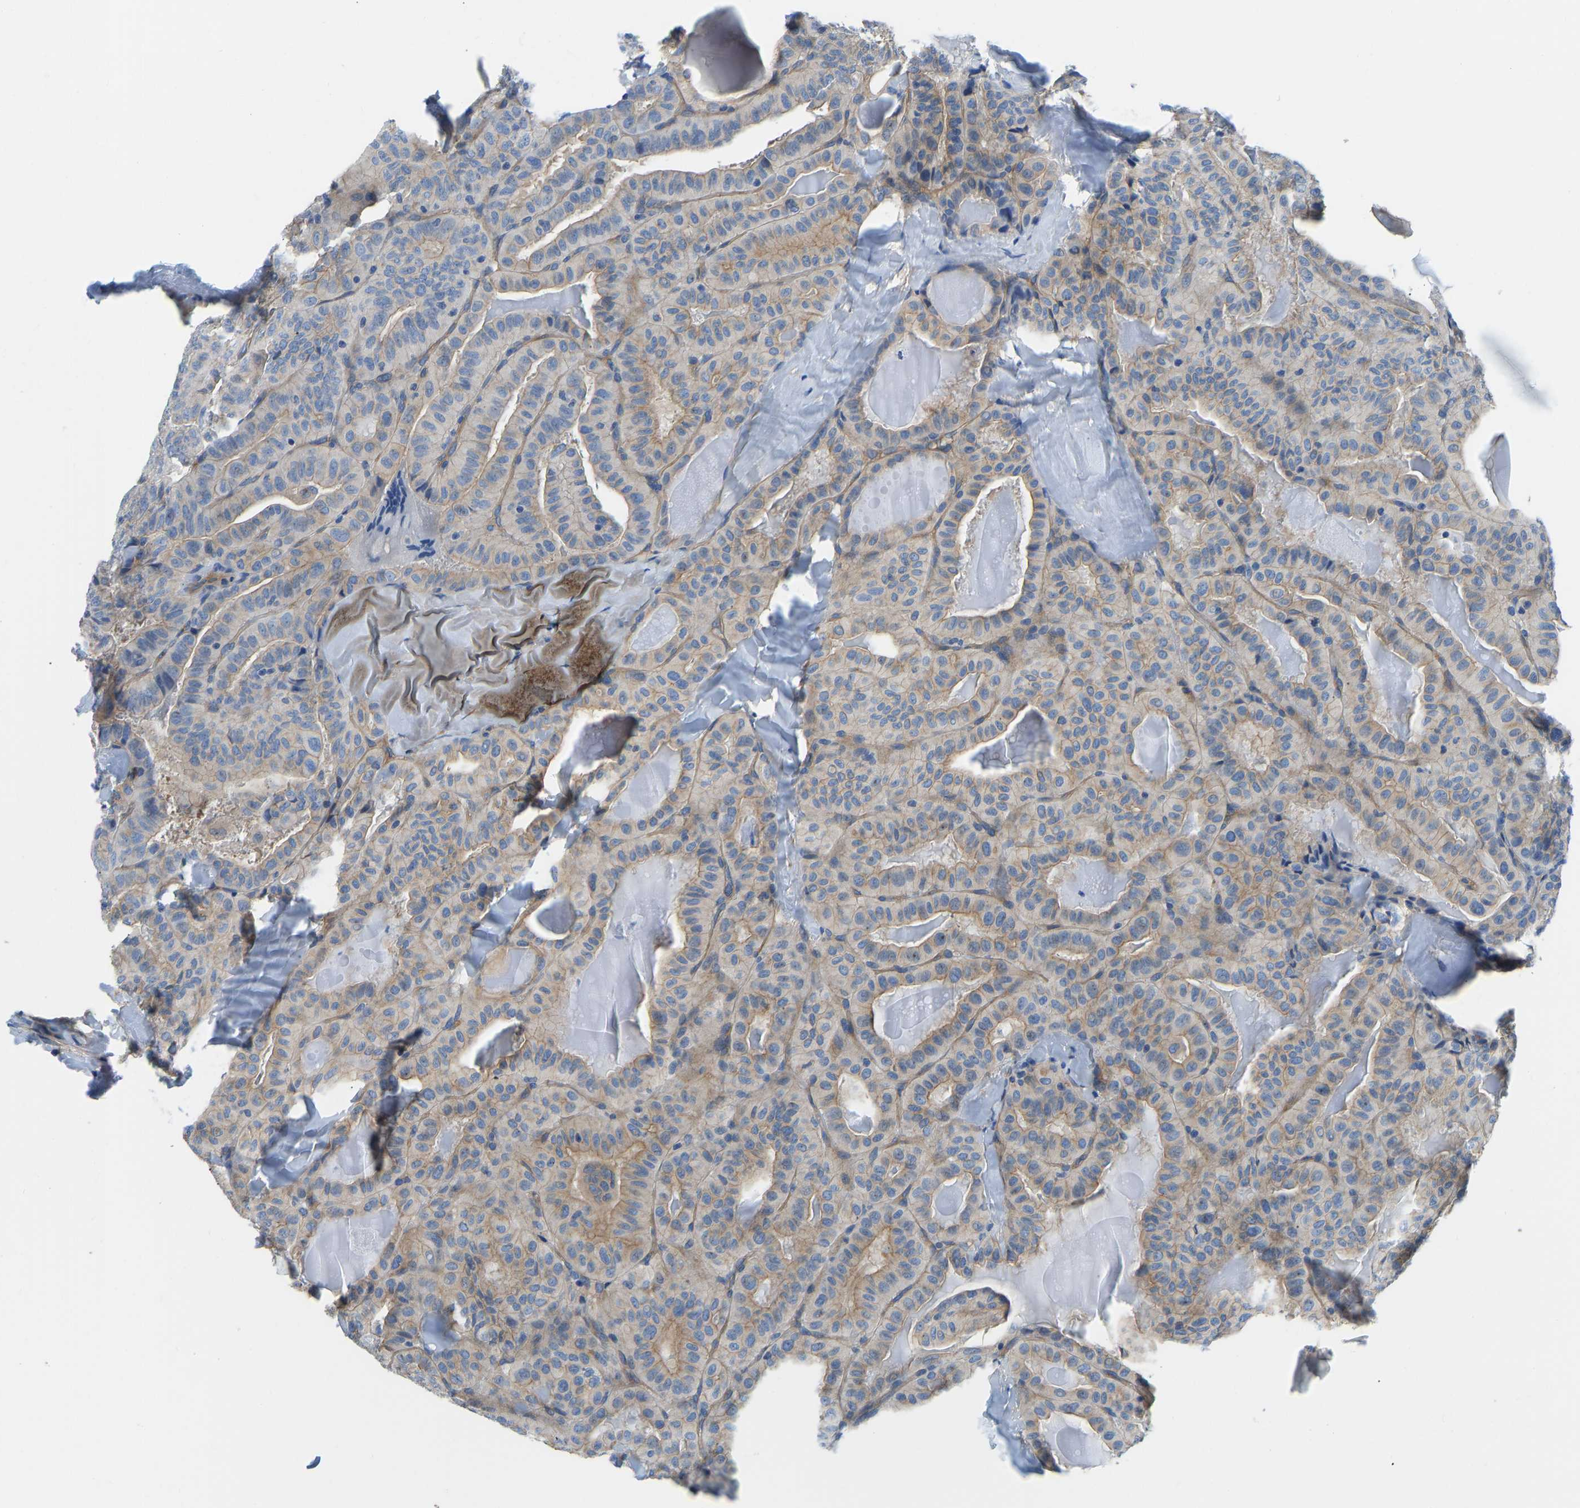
{"staining": {"intensity": "weak", "quantity": ">75%", "location": "cytoplasmic/membranous"}, "tissue": "thyroid cancer", "cell_type": "Tumor cells", "image_type": "cancer", "snomed": [{"axis": "morphology", "description": "Papillary adenocarcinoma, NOS"}, {"axis": "topography", "description": "Thyroid gland"}], "caption": "This is an image of IHC staining of thyroid cancer, which shows weak expression in the cytoplasmic/membranous of tumor cells.", "gene": "CHAD", "patient": {"sex": "male", "age": 77}}